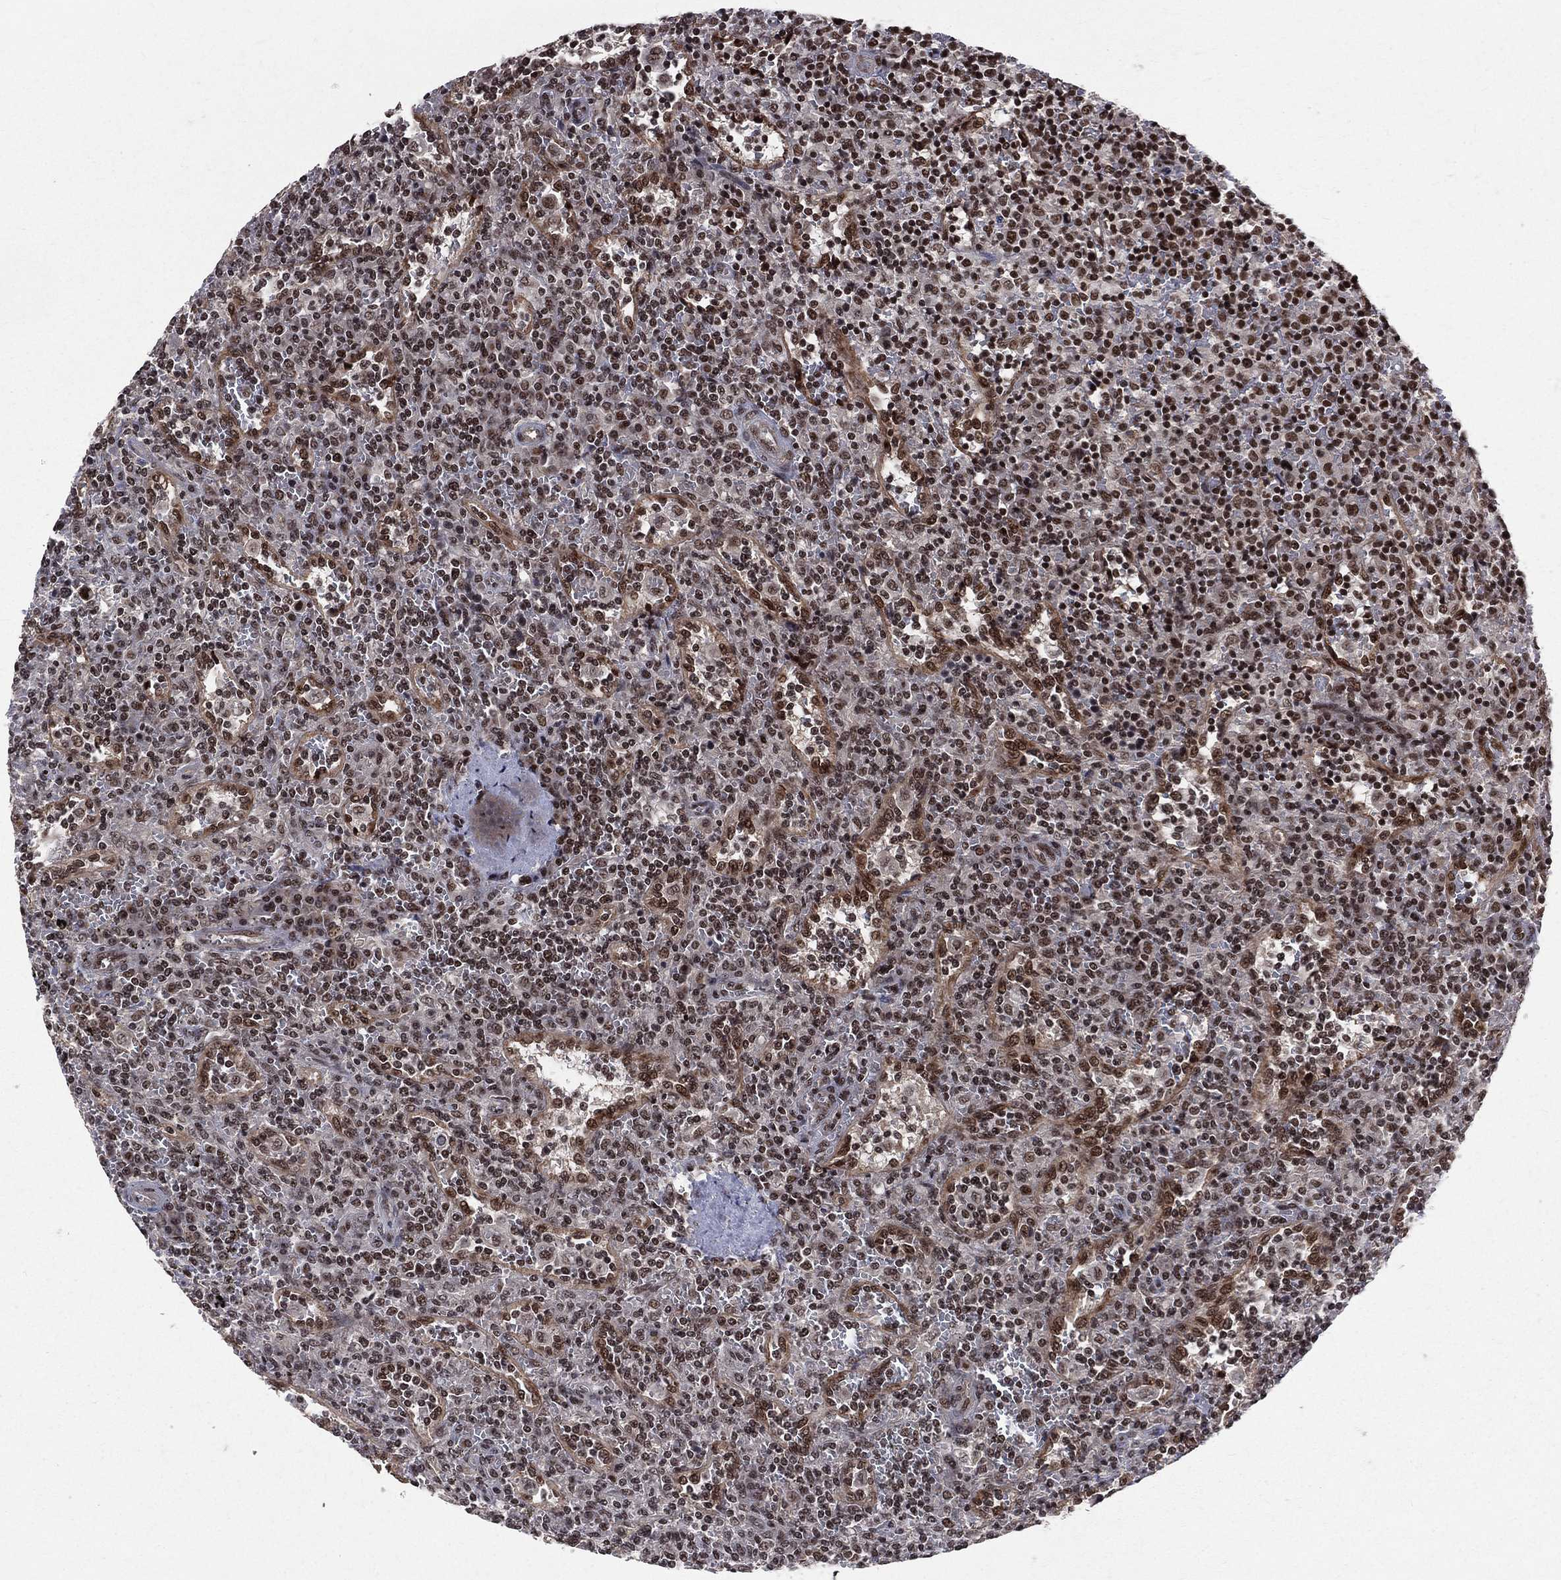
{"staining": {"intensity": "strong", "quantity": "25%-75%", "location": "nuclear"}, "tissue": "lymphoma", "cell_type": "Tumor cells", "image_type": "cancer", "snomed": [{"axis": "morphology", "description": "Malignant lymphoma, non-Hodgkin's type, Low grade"}, {"axis": "topography", "description": "Spleen"}], "caption": "DAB (3,3'-diaminobenzidine) immunohistochemical staining of lymphoma reveals strong nuclear protein staining in about 25%-75% of tumor cells.", "gene": "SMC3", "patient": {"sex": "male", "age": 62}}